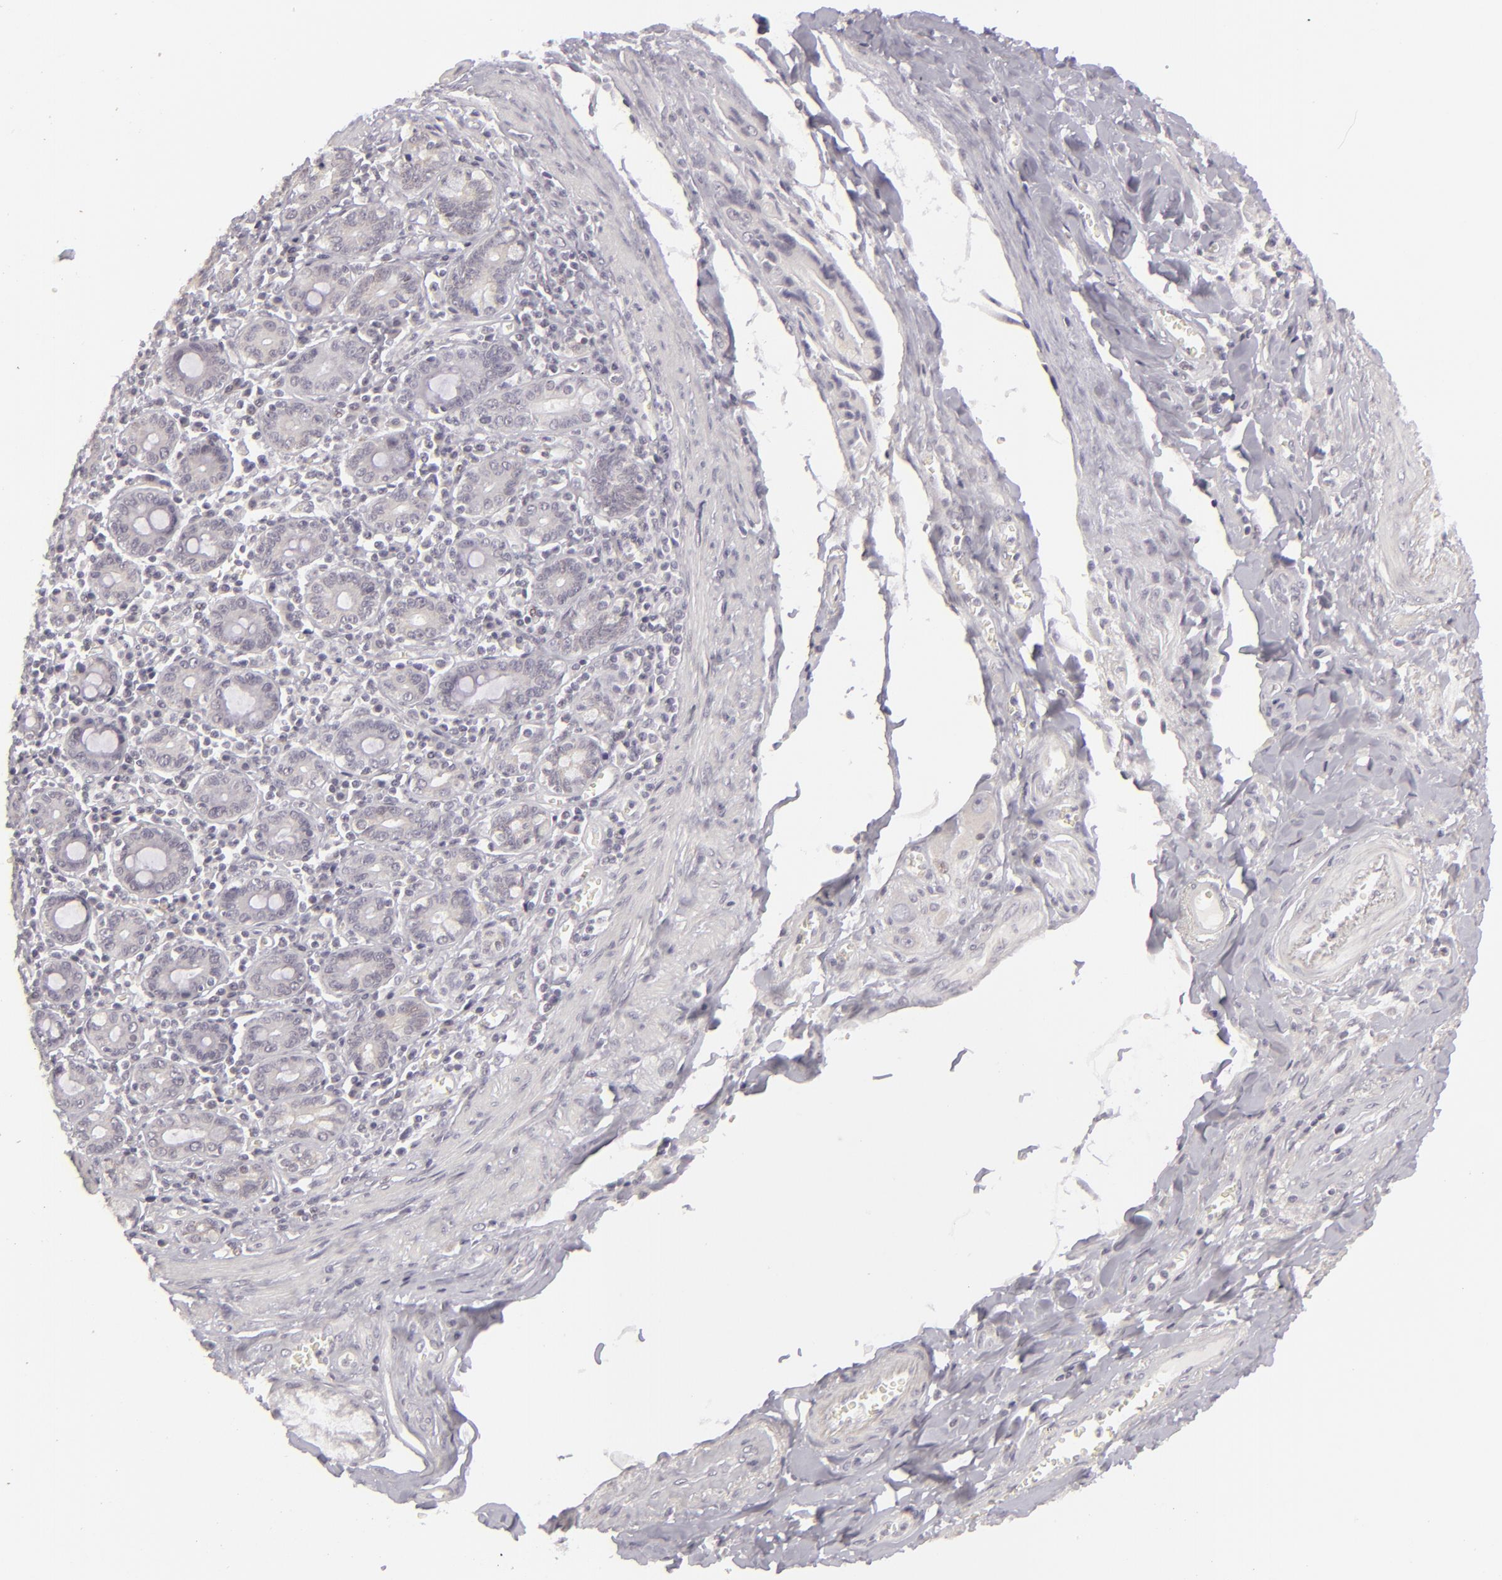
{"staining": {"intensity": "negative", "quantity": "none", "location": "none"}, "tissue": "pancreatic cancer", "cell_type": "Tumor cells", "image_type": "cancer", "snomed": [{"axis": "morphology", "description": "Adenocarcinoma, NOS"}, {"axis": "topography", "description": "Pancreas"}], "caption": "A high-resolution micrograph shows IHC staining of pancreatic cancer, which displays no significant expression in tumor cells.", "gene": "SIX1", "patient": {"sex": "male", "age": 77}}